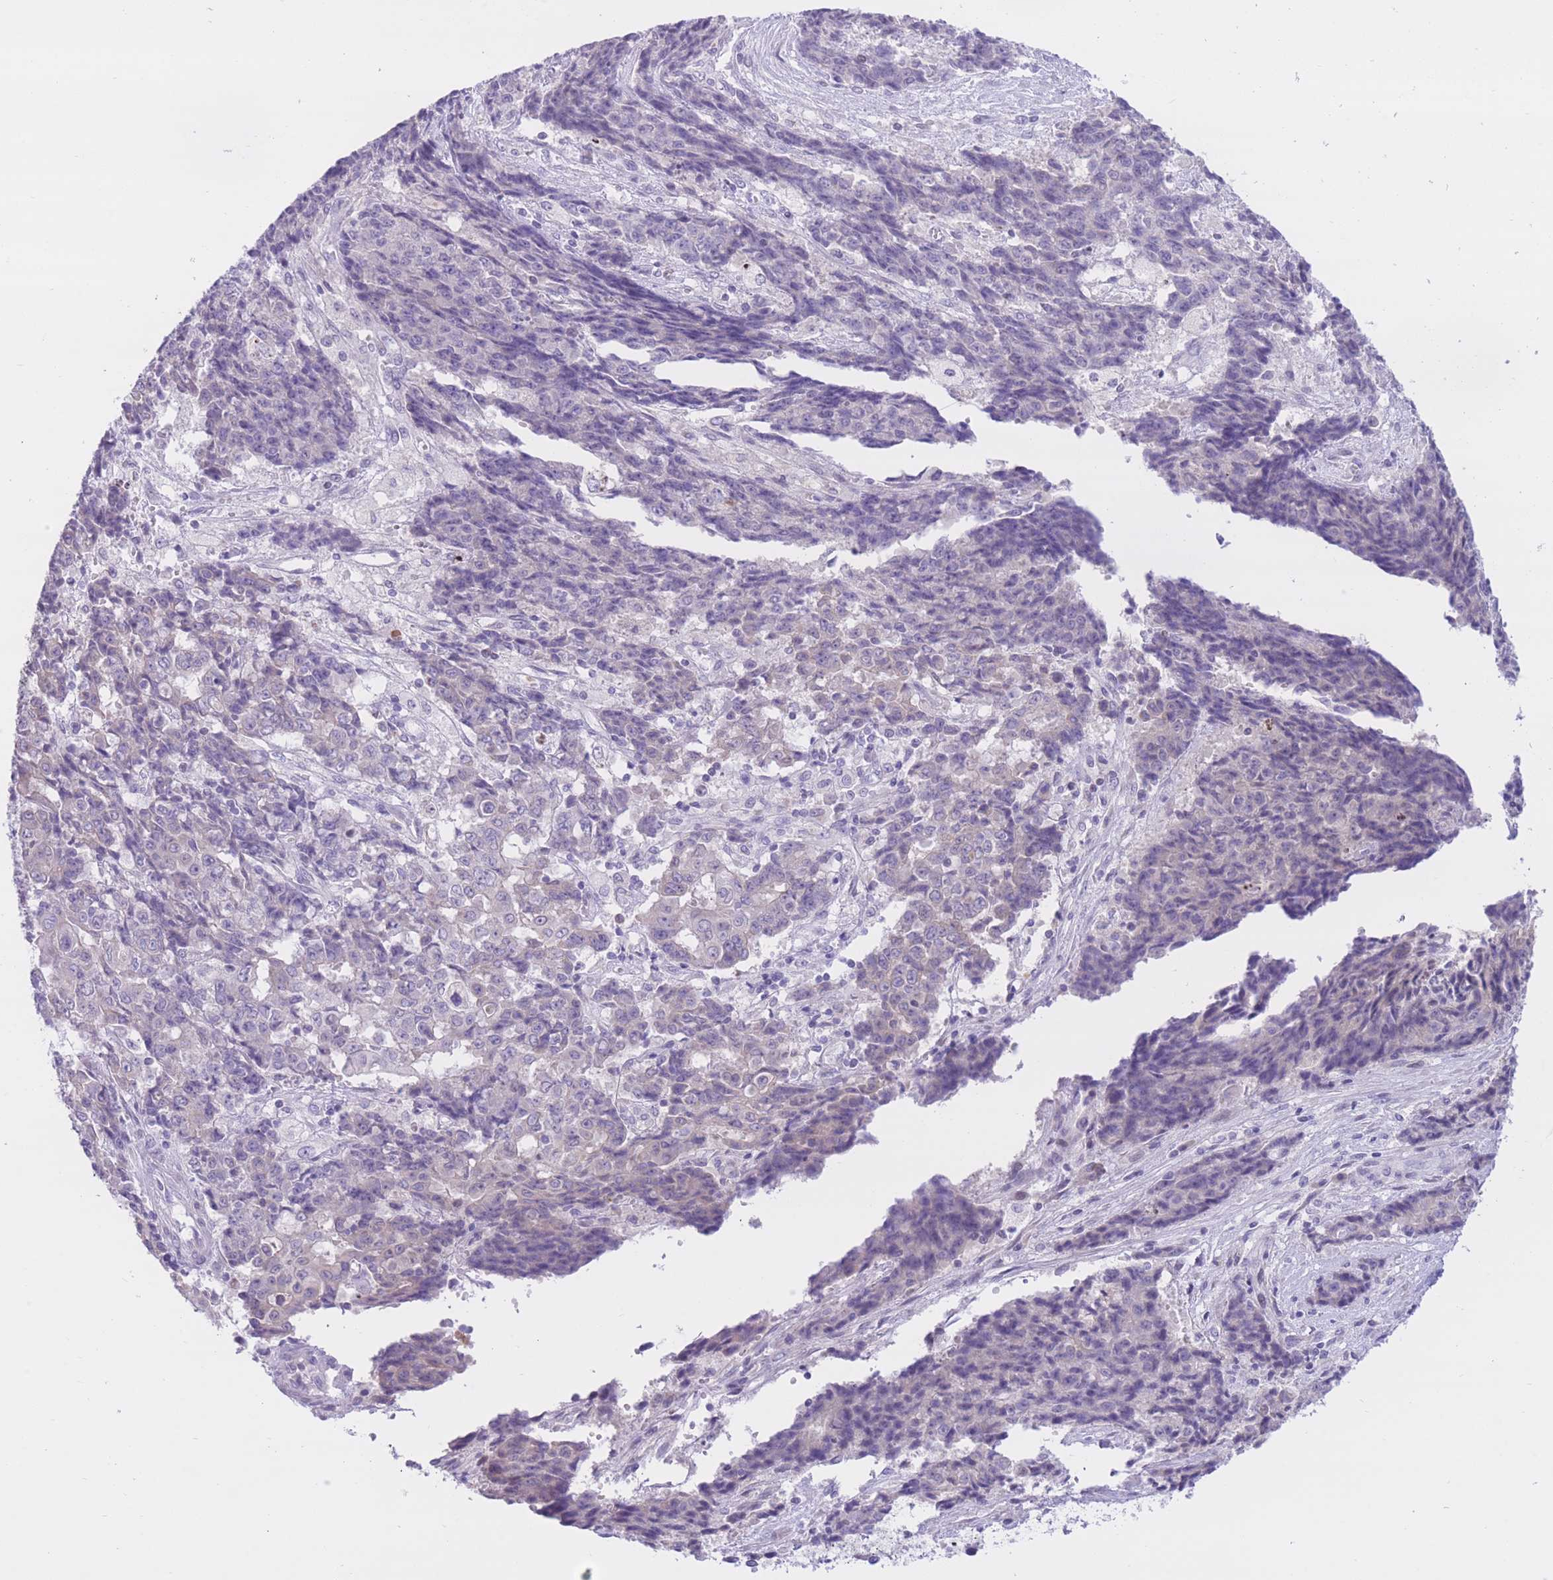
{"staining": {"intensity": "negative", "quantity": "none", "location": "none"}, "tissue": "ovarian cancer", "cell_type": "Tumor cells", "image_type": "cancer", "snomed": [{"axis": "morphology", "description": "Carcinoma, endometroid"}, {"axis": "topography", "description": "Ovary"}], "caption": "Tumor cells show no significant staining in ovarian cancer (endometroid carcinoma).", "gene": "RPL39L", "patient": {"sex": "female", "age": 42}}